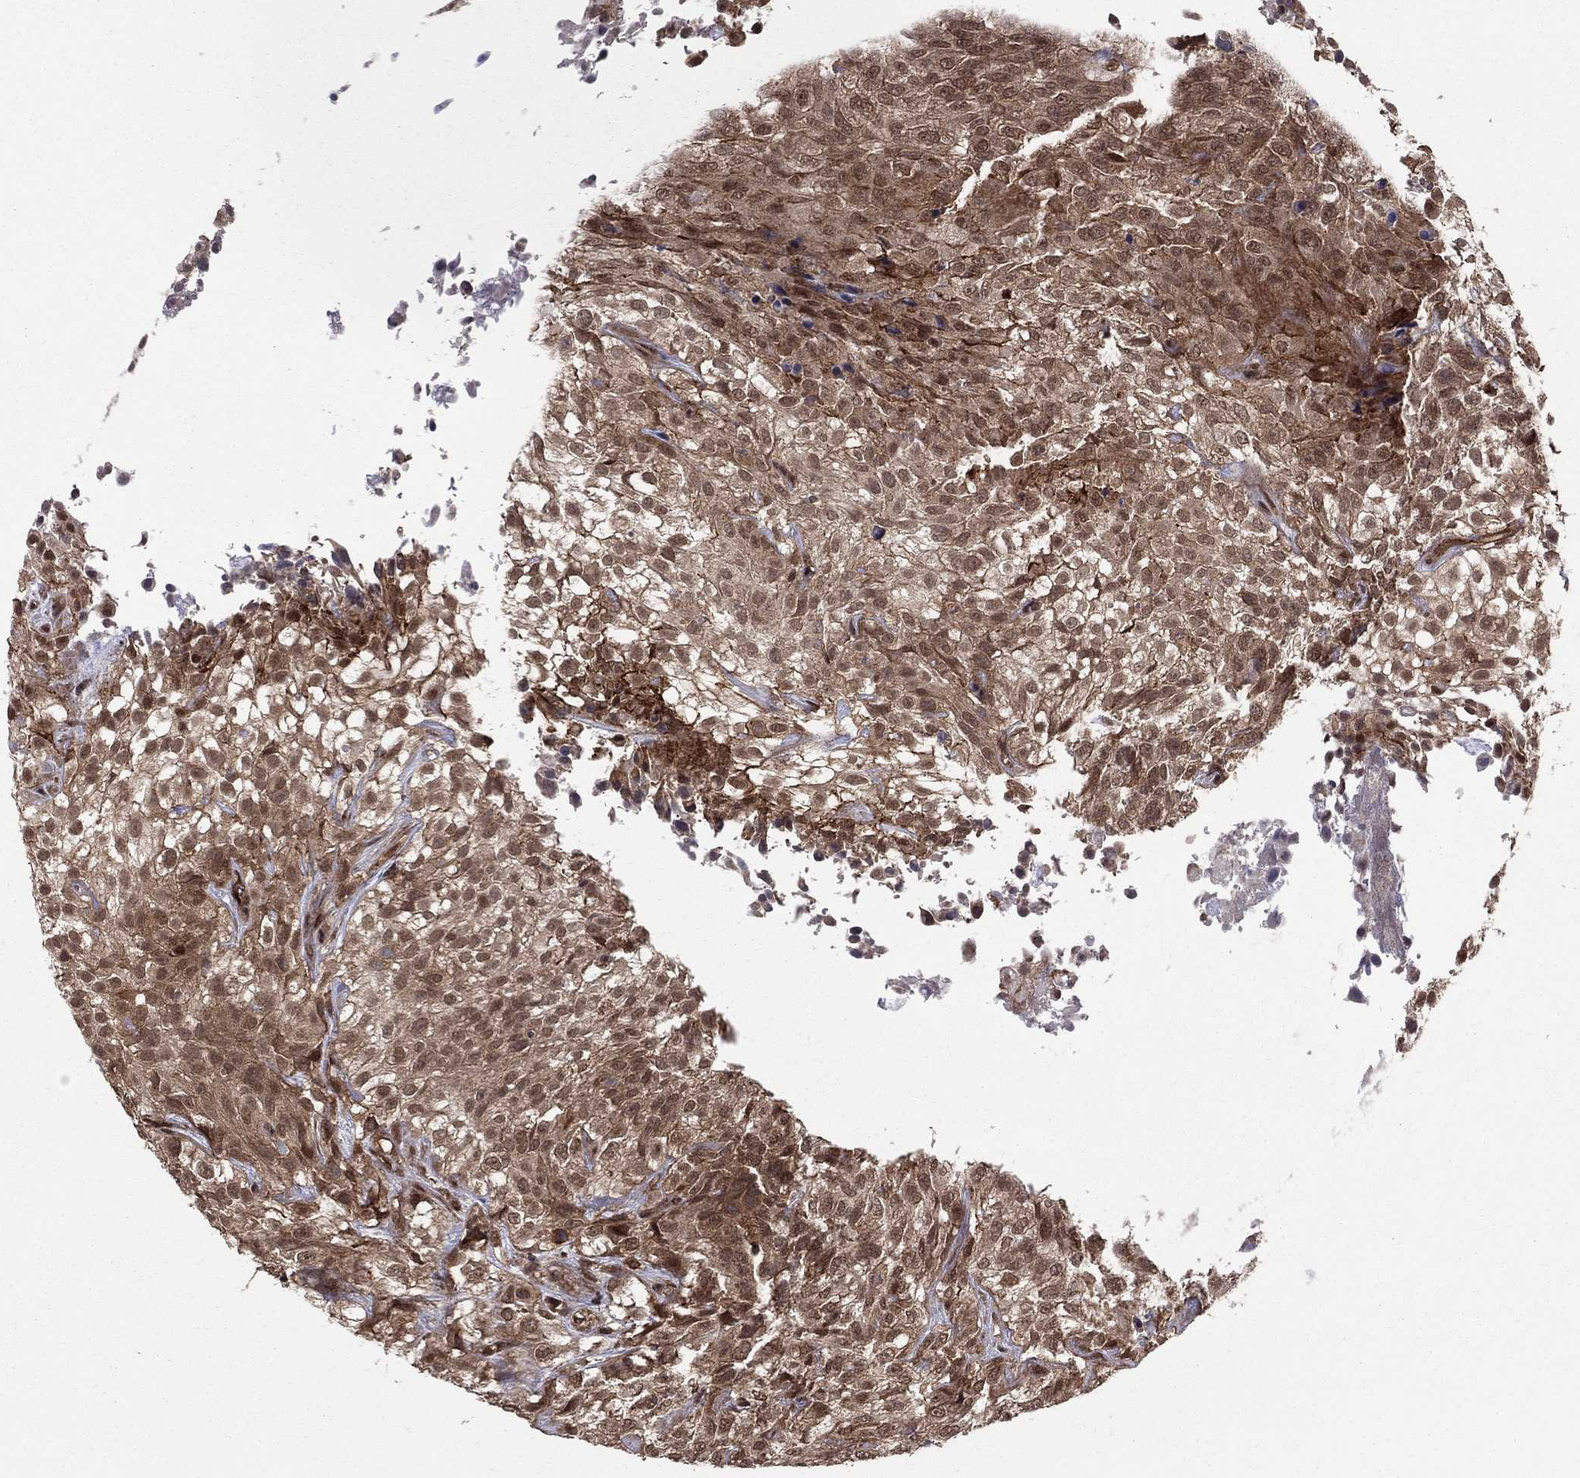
{"staining": {"intensity": "weak", "quantity": "25%-75%", "location": "cytoplasmic/membranous,nuclear"}, "tissue": "urothelial cancer", "cell_type": "Tumor cells", "image_type": "cancer", "snomed": [{"axis": "morphology", "description": "Urothelial carcinoma, High grade"}, {"axis": "topography", "description": "Urinary bladder"}], "caption": "Protein expression analysis of human urothelial cancer reveals weak cytoplasmic/membranous and nuclear positivity in about 25%-75% of tumor cells.", "gene": "SSX2IP", "patient": {"sex": "male", "age": 56}}